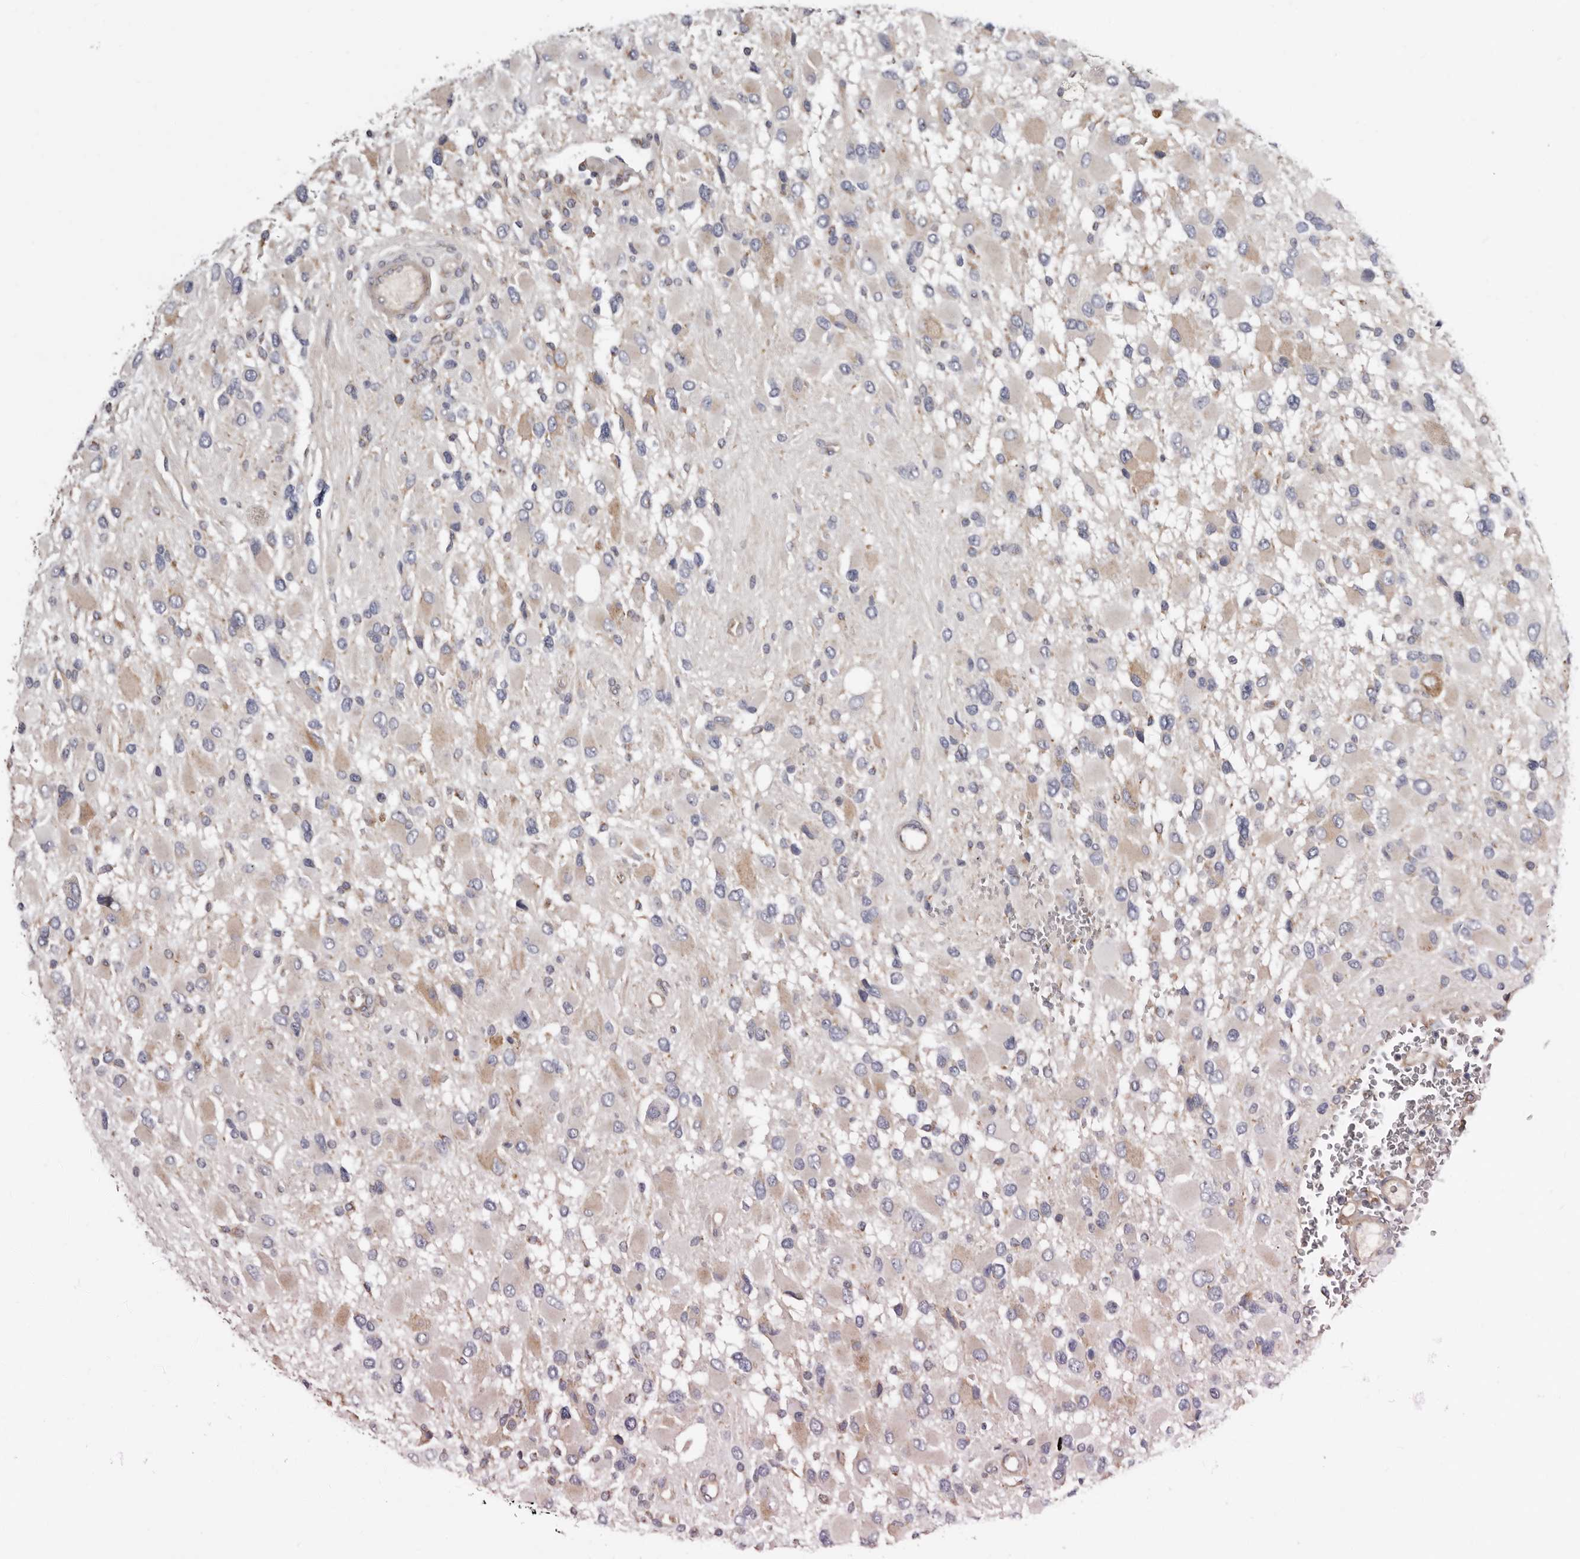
{"staining": {"intensity": "weak", "quantity": "<25%", "location": "cytoplasmic/membranous"}, "tissue": "glioma", "cell_type": "Tumor cells", "image_type": "cancer", "snomed": [{"axis": "morphology", "description": "Glioma, malignant, High grade"}, {"axis": "topography", "description": "Brain"}], "caption": "IHC of malignant high-grade glioma reveals no staining in tumor cells.", "gene": "ASIC5", "patient": {"sex": "male", "age": 53}}